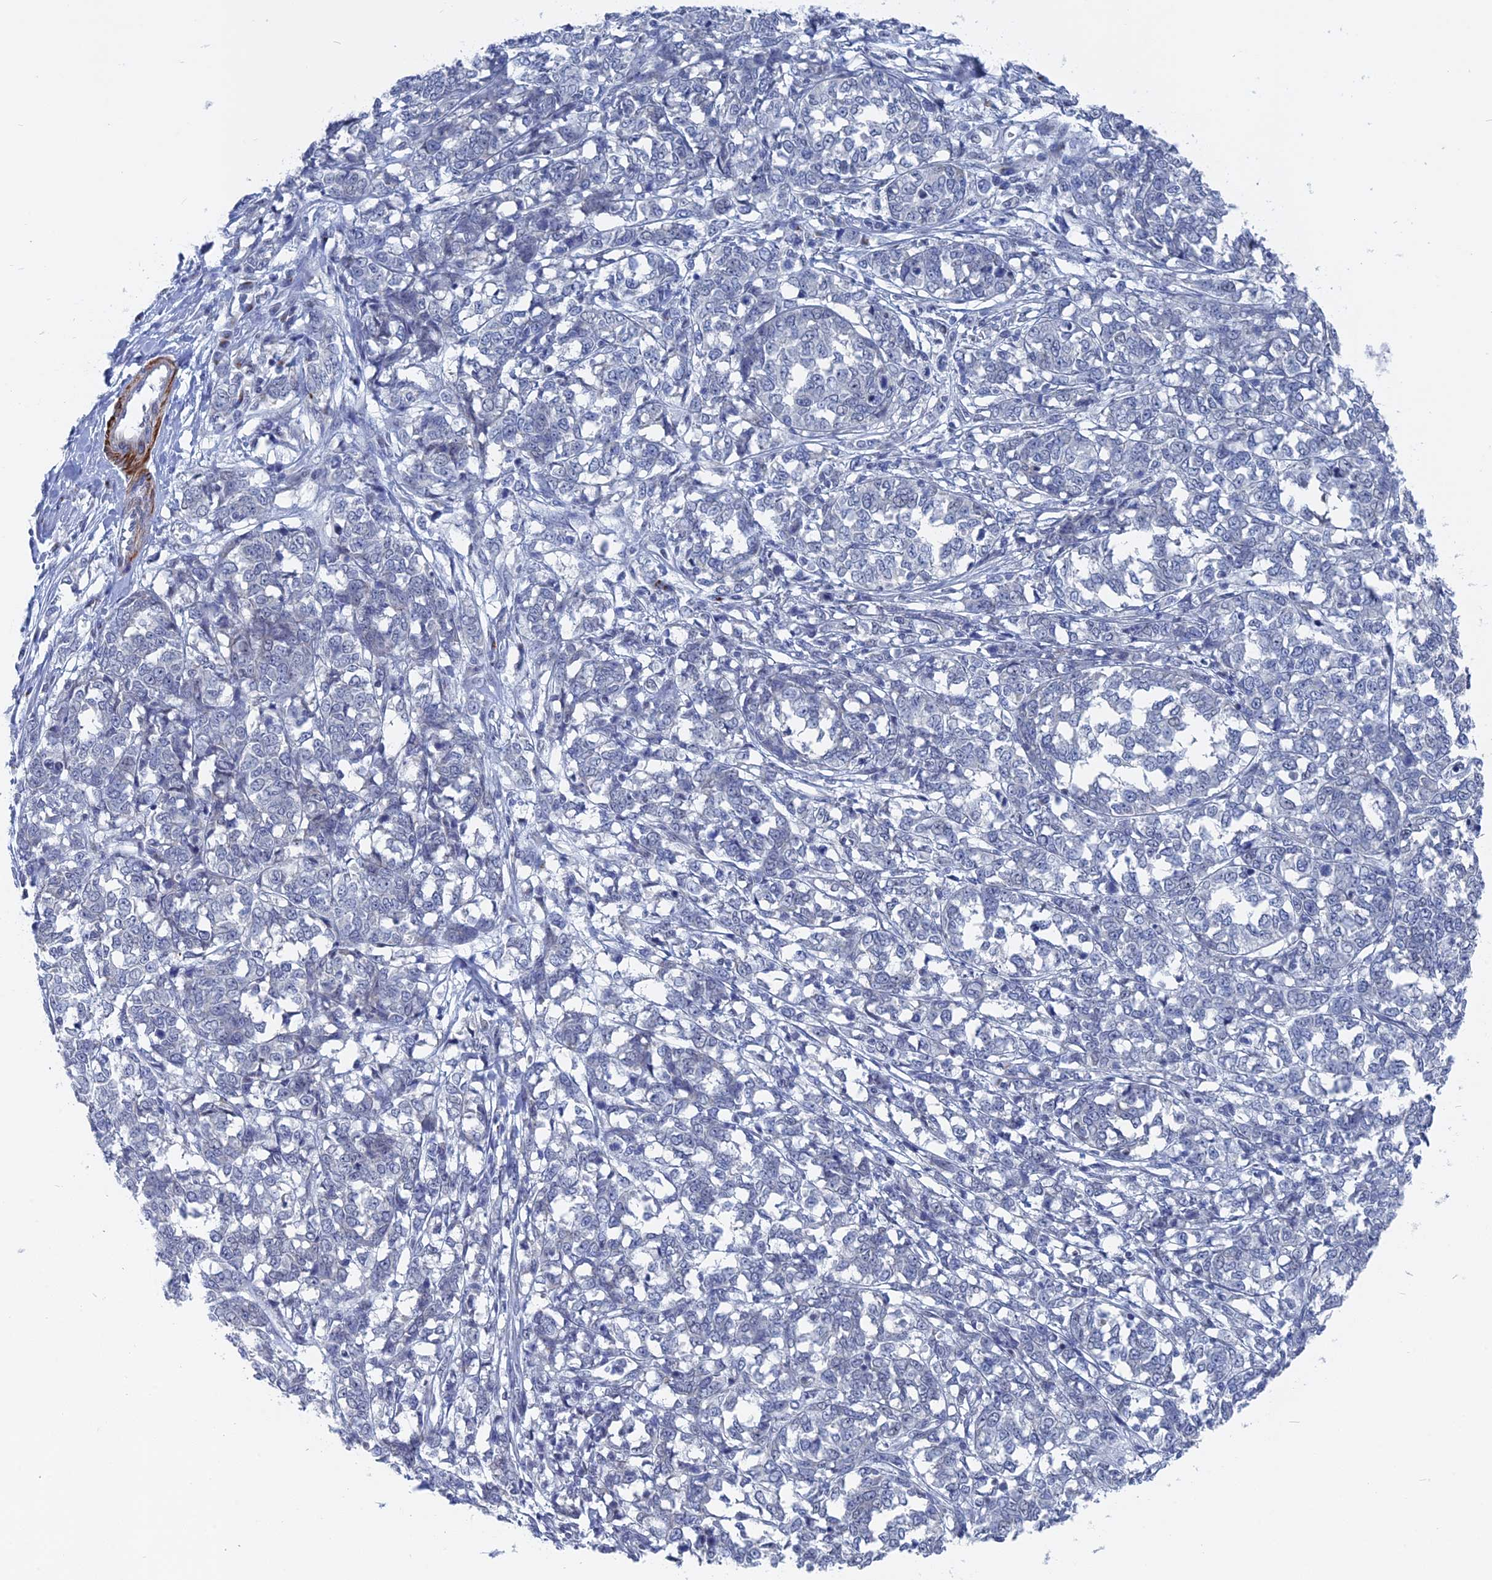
{"staining": {"intensity": "negative", "quantity": "none", "location": "none"}, "tissue": "melanoma", "cell_type": "Tumor cells", "image_type": "cancer", "snomed": [{"axis": "morphology", "description": "Malignant melanoma, NOS"}, {"axis": "topography", "description": "Skin"}], "caption": "There is no significant expression in tumor cells of melanoma. (DAB IHC with hematoxylin counter stain).", "gene": "MTRF1", "patient": {"sex": "female", "age": 72}}